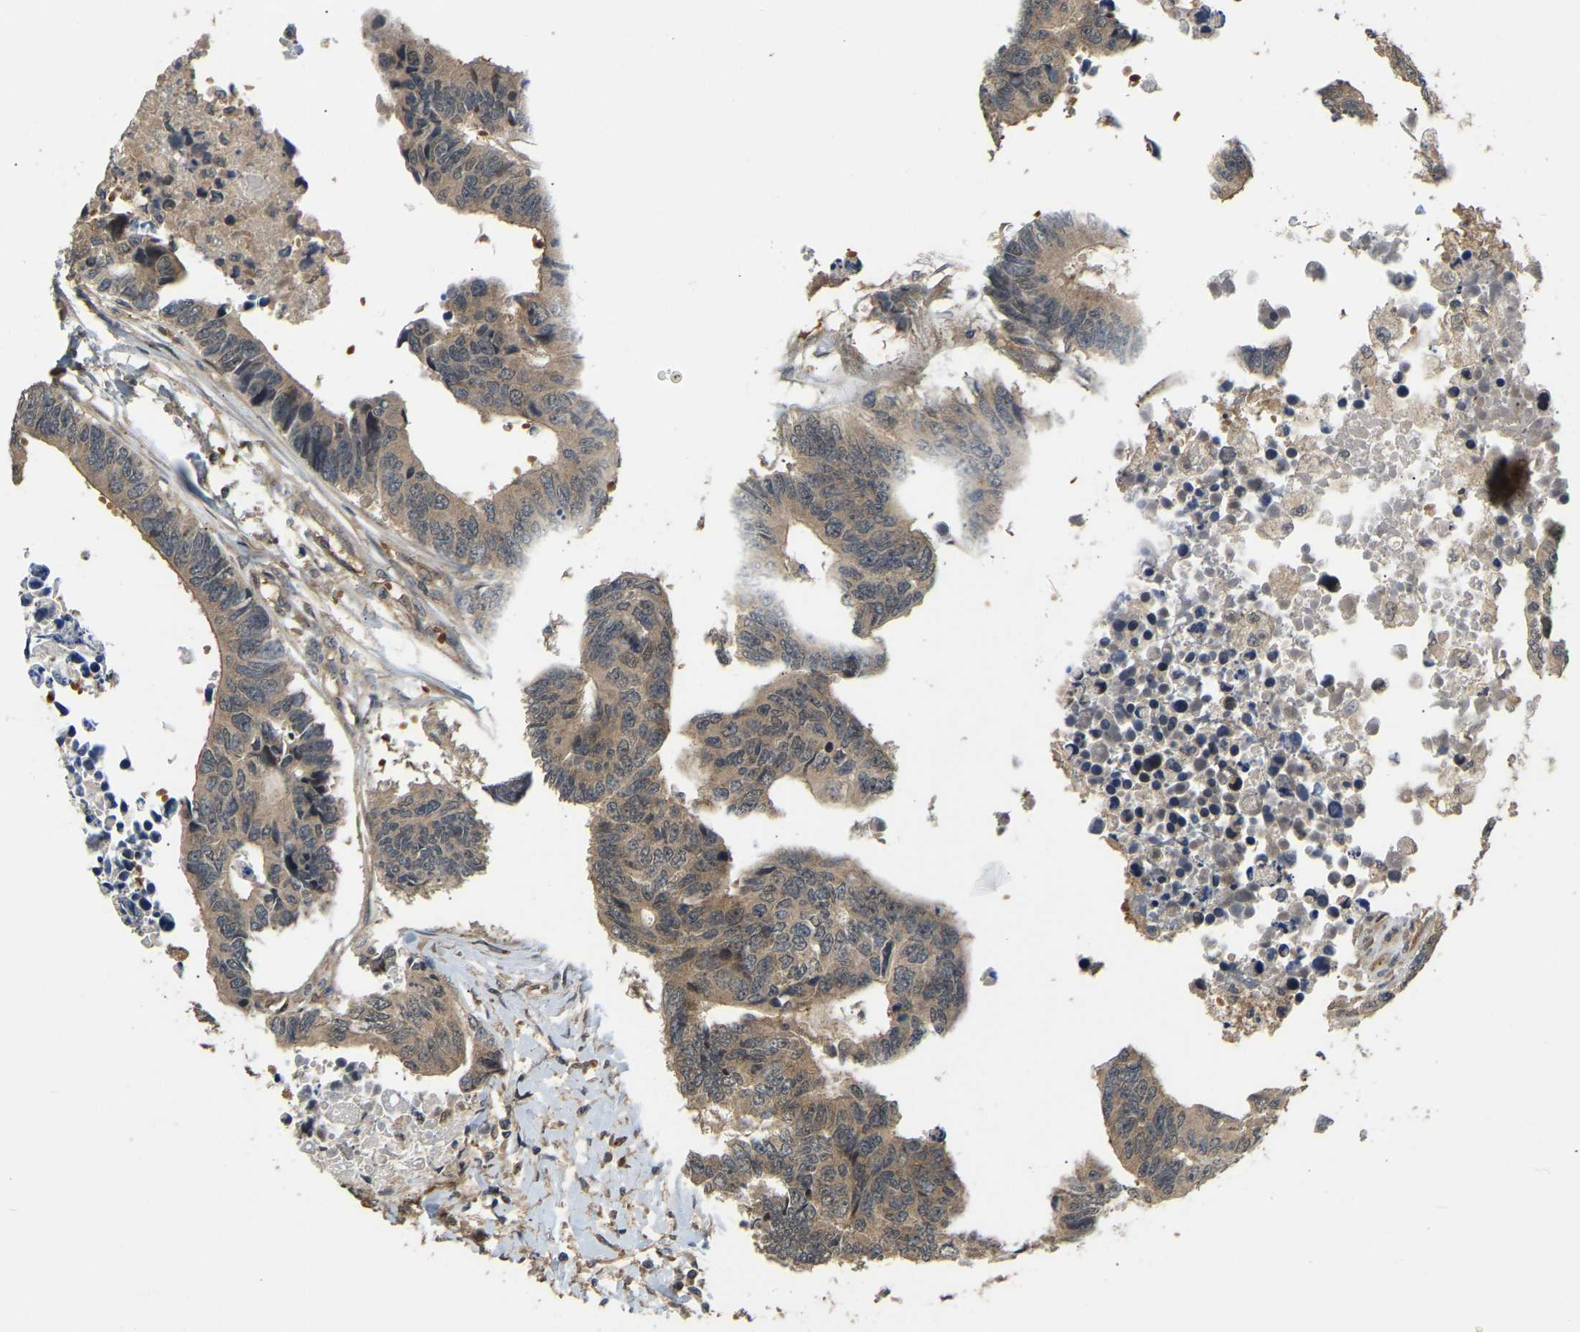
{"staining": {"intensity": "moderate", "quantity": ">75%", "location": "cytoplasmic/membranous"}, "tissue": "colorectal cancer", "cell_type": "Tumor cells", "image_type": "cancer", "snomed": [{"axis": "morphology", "description": "Adenocarcinoma, NOS"}, {"axis": "topography", "description": "Rectum"}], "caption": "This photomicrograph demonstrates colorectal cancer (adenocarcinoma) stained with IHC to label a protein in brown. The cytoplasmic/membranous of tumor cells show moderate positivity for the protein. Nuclei are counter-stained blue.", "gene": "LIMK2", "patient": {"sex": "male", "age": 84}}